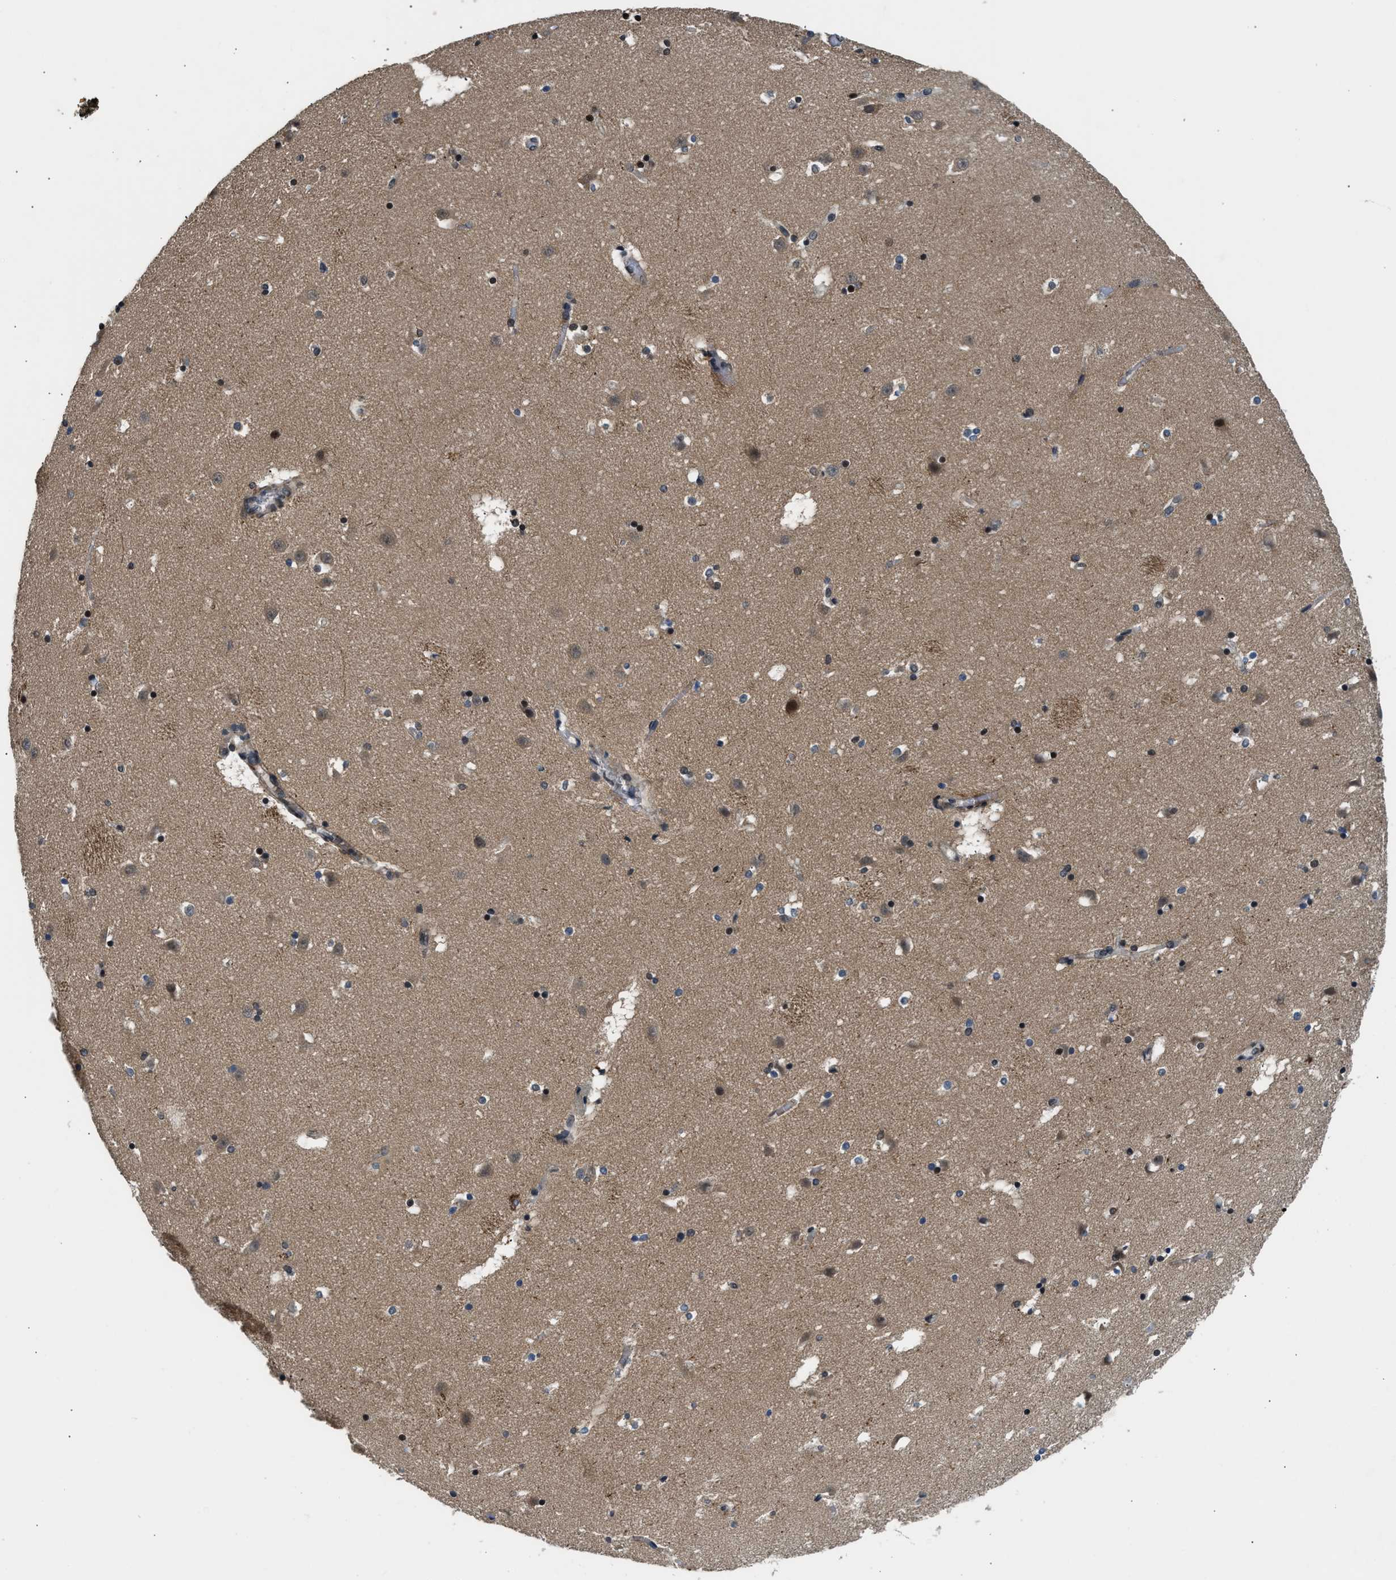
{"staining": {"intensity": "moderate", "quantity": "25%-75%", "location": "nuclear"}, "tissue": "caudate", "cell_type": "Glial cells", "image_type": "normal", "snomed": [{"axis": "morphology", "description": "Normal tissue, NOS"}, {"axis": "topography", "description": "Lateral ventricle wall"}], "caption": "Brown immunohistochemical staining in benign caudate displays moderate nuclear positivity in approximately 25%-75% of glial cells. (DAB (3,3'-diaminobenzidine) = brown stain, brightfield microscopy at high magnification).", "gene": "MTMR1", "patient": {"sex": "male", "age": 45}}